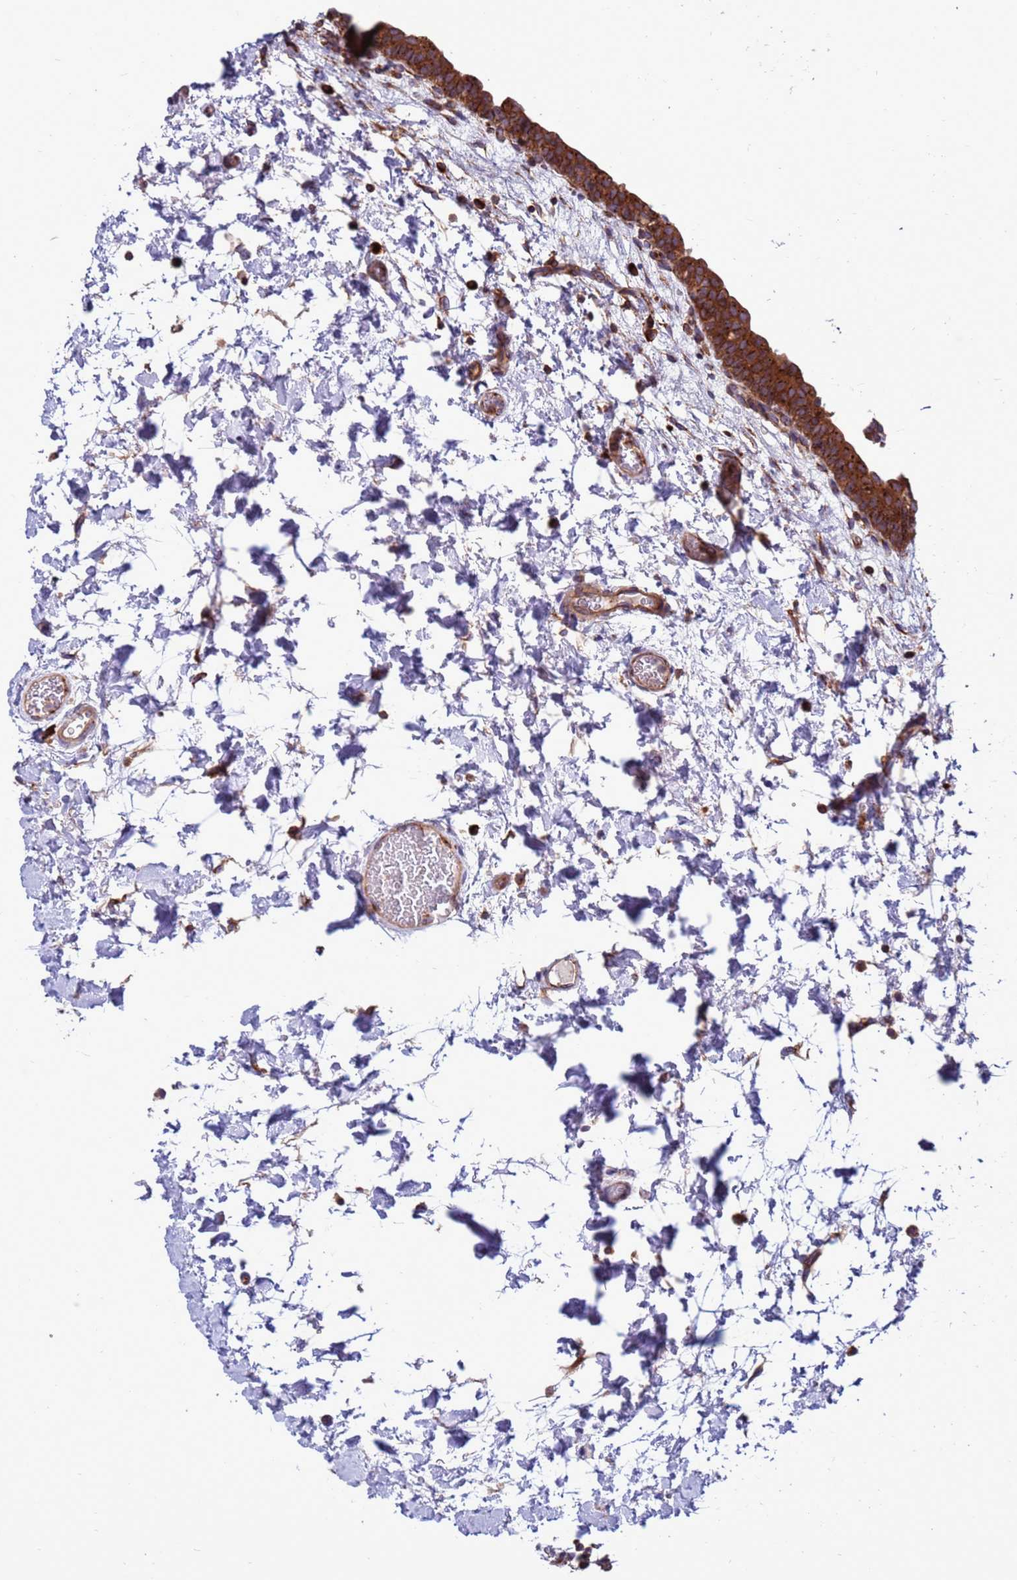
{"staining": {"intensity": "strong", "quantity": ">75%", "location": "cytoplasmic/membranous"}, "tissue": "urinary bladder", "cell_type": "Urothelial cells", "image_type": "normal", "snomed": [{"axis": "morphology", "description": "Normal tissue, NOS"}, {"axis": "topography", "description": "Urinary bladder"}], "caption": "Protein staining of normal urinary bladder exhibits strong cytoplasmic/membranous staining in approximately >75% of urothelial cells. Immunohistochemistry stains the protein in brown and the nuclei are stained blue.", "gene": "ZC3HAV1", "patient": {"sex": "male", "age": 83}}